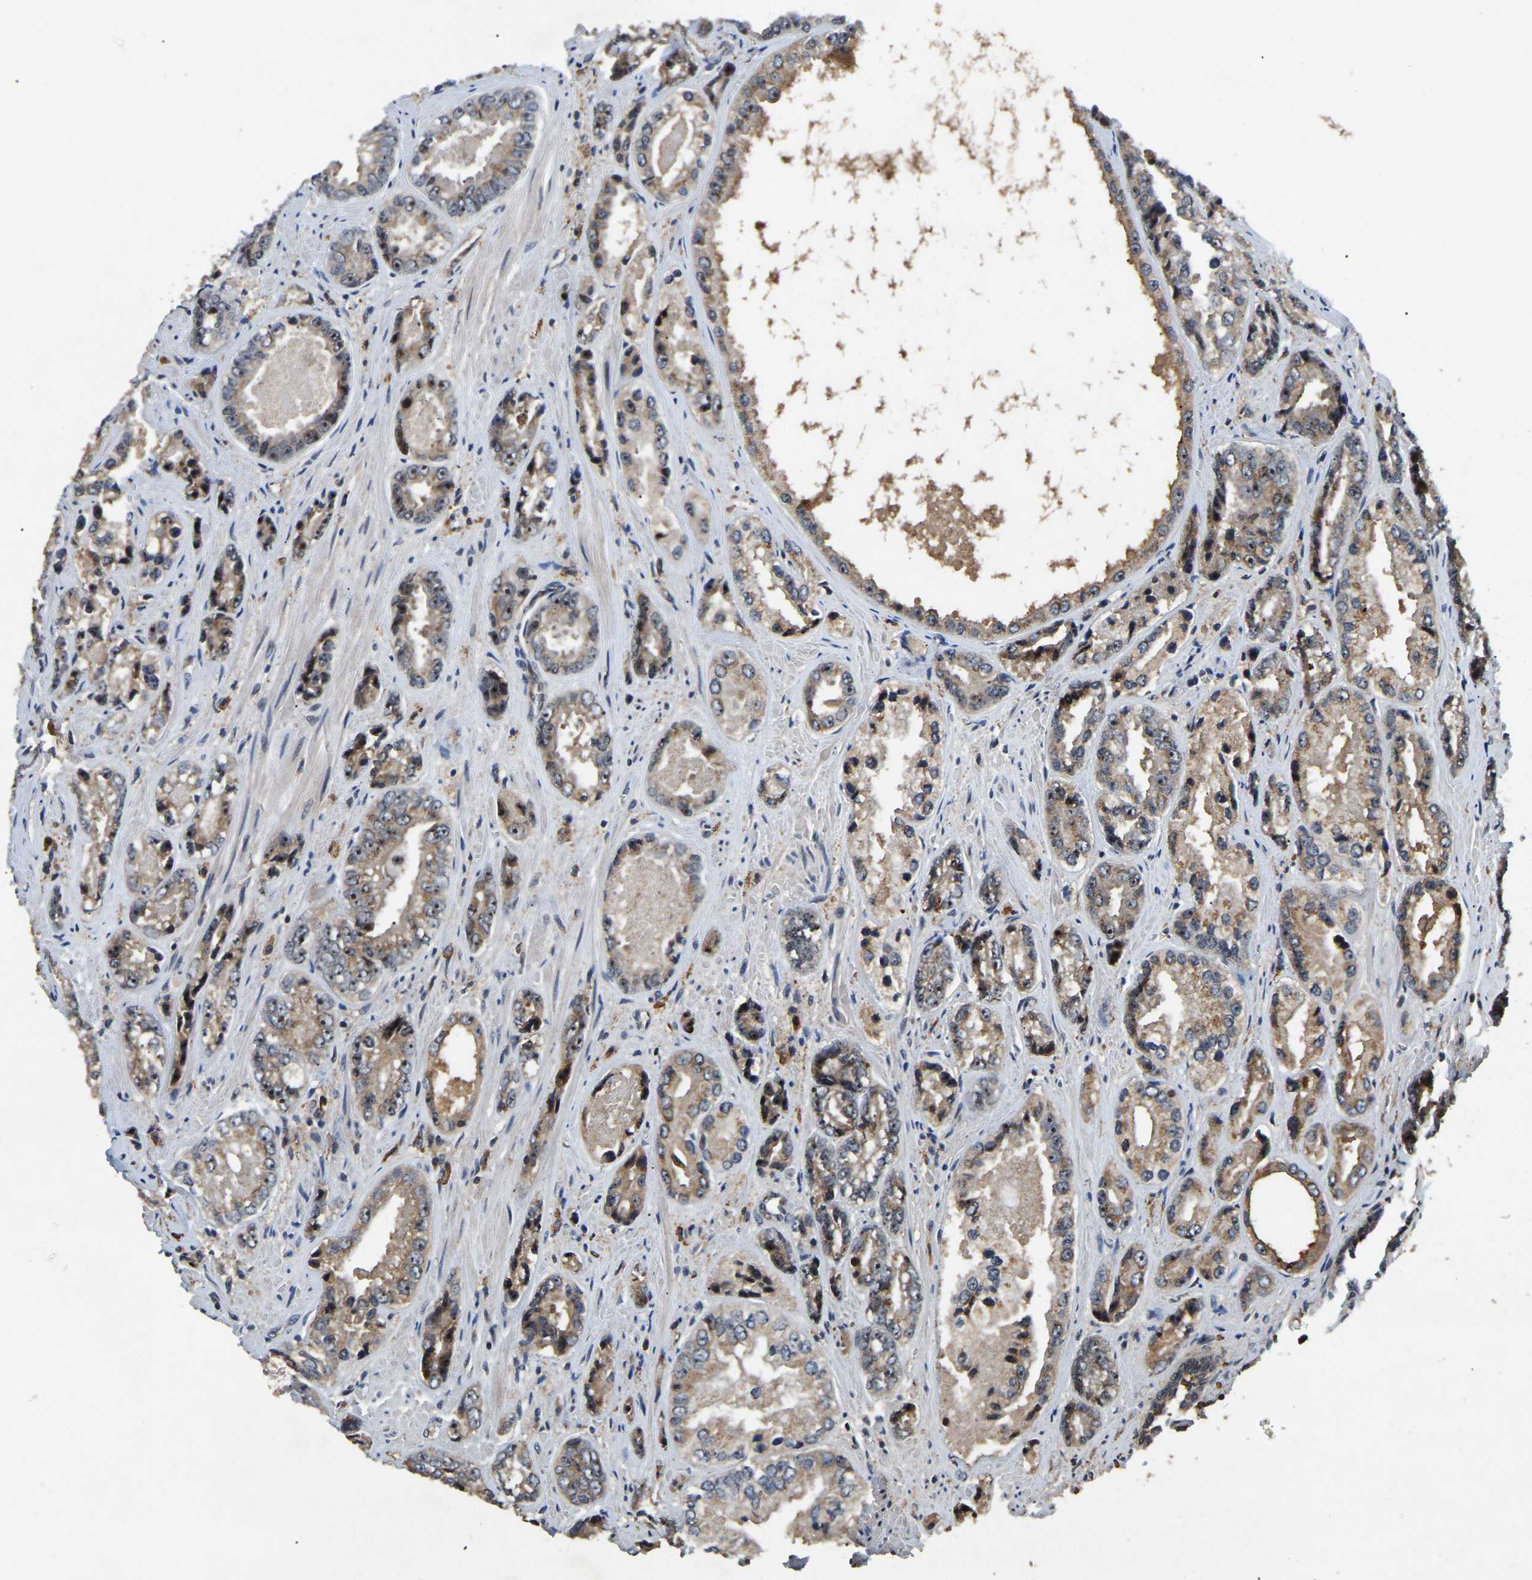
{"staining": {"intensity": "moderate", "quantity": ">75%", "location": "cytoplasmic/membranous,nuclear"}, "tissue": "prostate cancer", "cell_type": "Tumor cells", "image_type": "cancer", "snomed": [{"axis": "morphology", "description": "Adenocarcinoma, High grade"}, {"axis": "topography", "description": "Prostate"}], "caption": "A brown stain highlights moderate cytoplasmic/membranous and nuclear positivity of a protein in prostate adenocarcinoma (high-grade) tumor cells.", "gene": "RBM28", "patient": {"sex": "male", "age": 61}}